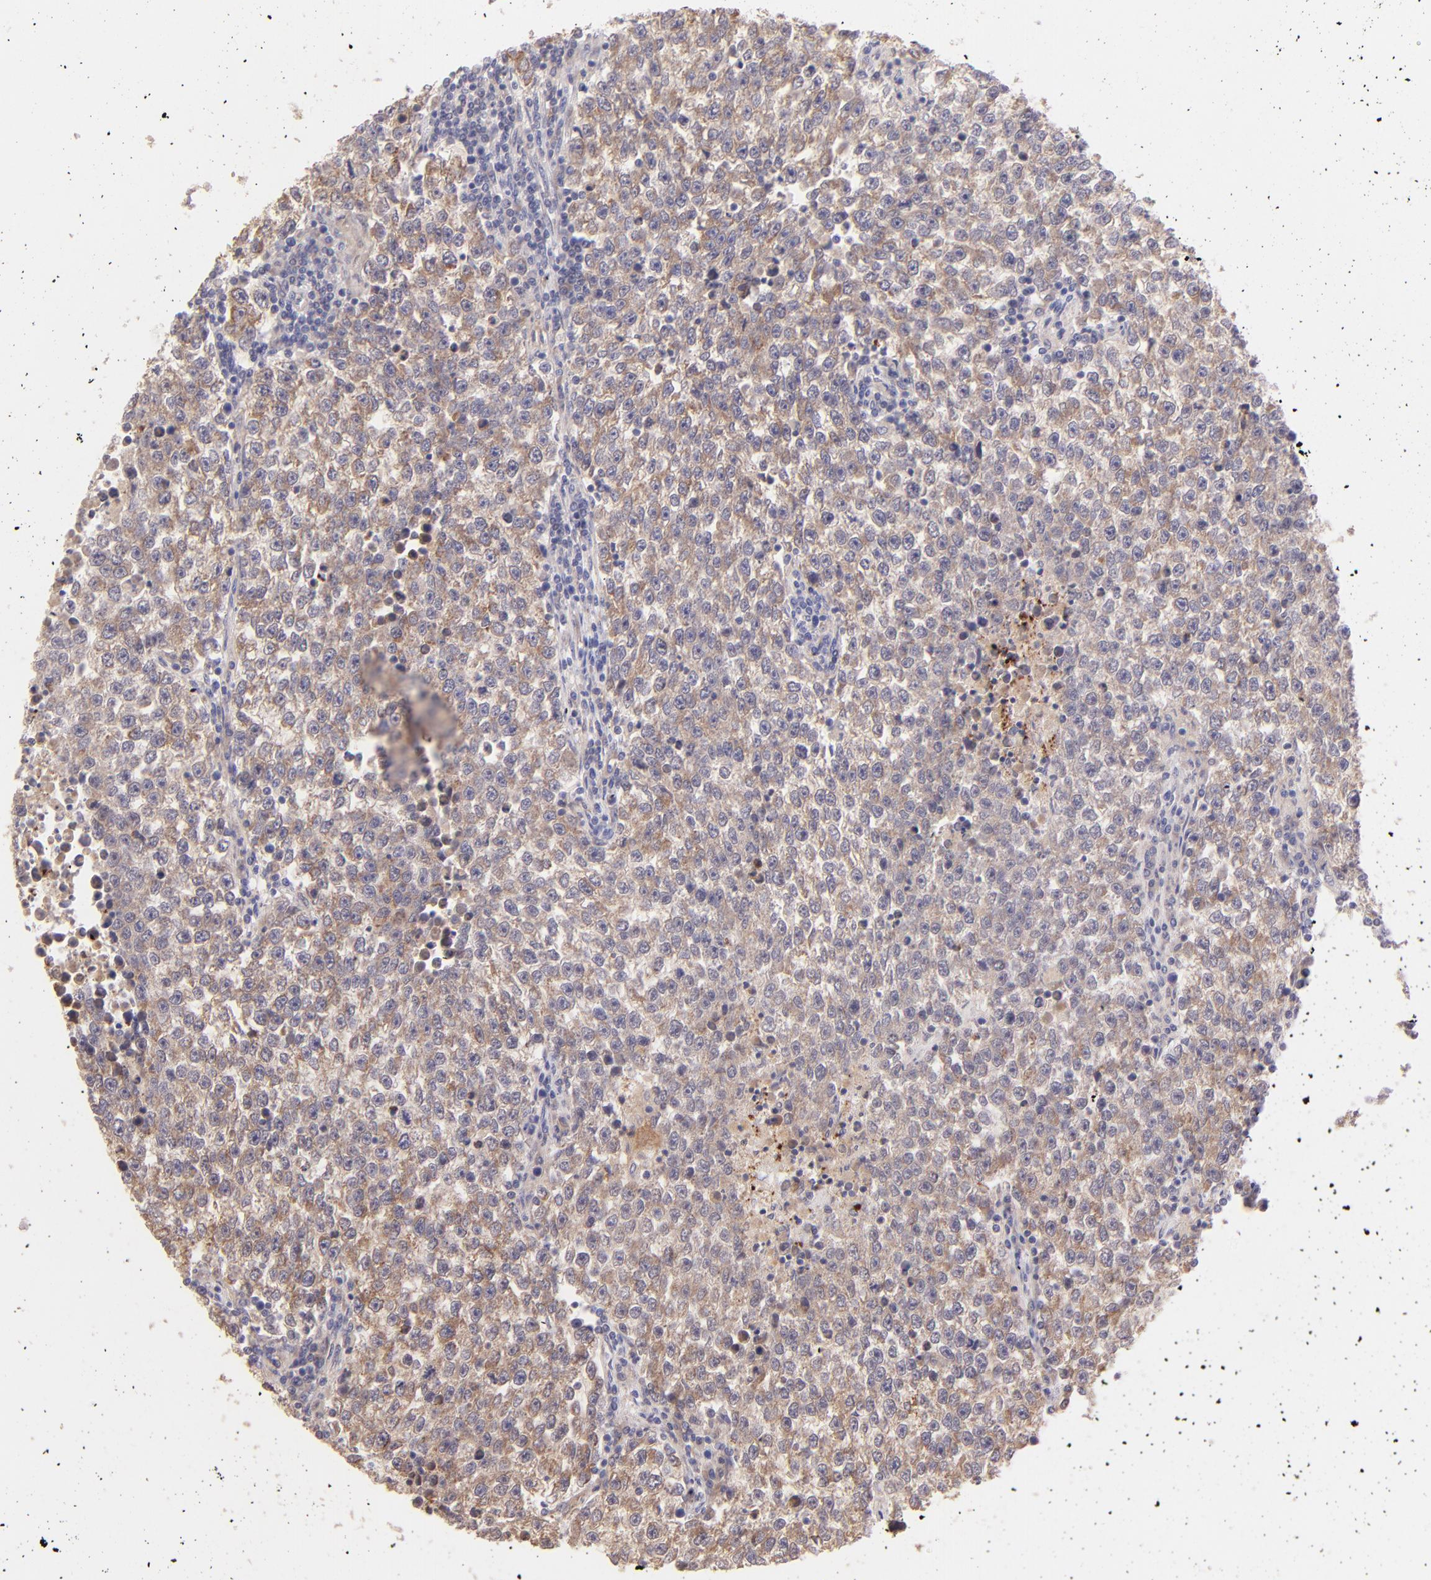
{"staining": {"intensity": "weak", "quantity": ">75%", "location": "cytoplasmic/membranous"}, "tissue": "testis cancer", "cell_type": "Tumor cells", "image_type": "cancer", "snomed": [{"axis": "morphology", "description": "Seminoma, NOS"}, {"axis": "topography", "description": "Testis"}], "caption": "IHC micrograph of neoplastic tissue: human testis cancer stained using IHC exhibits low levels of weak protein expression localized specifically in the cytoplasmic/membranous of tumor cells, appearing as a cytoplasmic/membranous brown color.", "gene": "SH2D4A", "patient": {"sex": "male", "age": 36}}